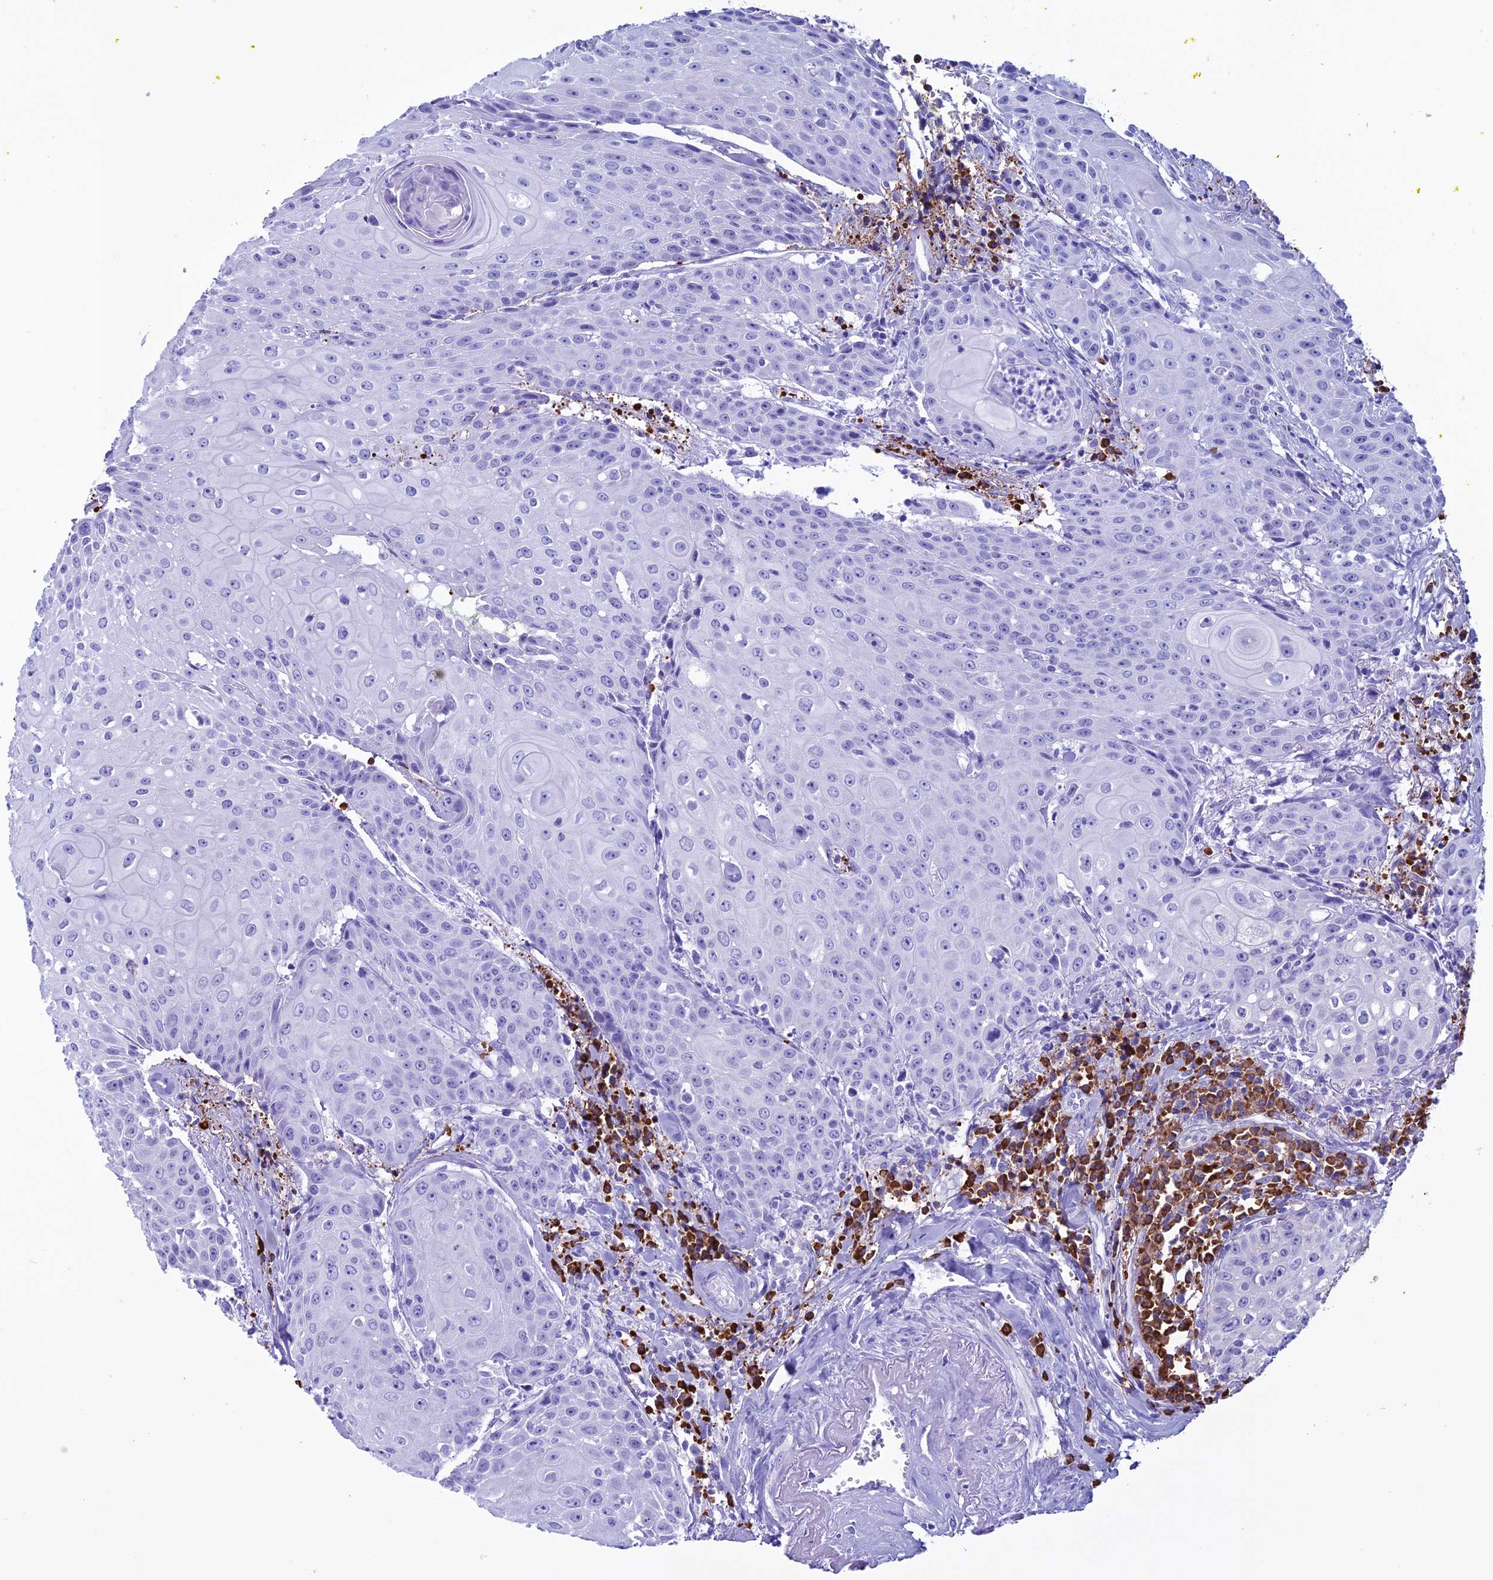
{"staining": {"intensity": "negative", "quantity": "none", "location": "none"}, "tissue": "head and neck cancer", "cell_type": "Tumor cells", "image_type": "cancer", "snomed": [{"axis": "morphology", "description": "Squamous cell carcinoma, NOS"}, {"axis": "topography", "description": "Oral tissue"}, {"axis": "topography", "description": "Head-Neck"}], "caption": "Tumor cells are negative for protein expression in human head and neck cancer (squamous cell carcinoma). Brightfield microscopy of immunohistochemistry stained with DAB (brown) and hematoxylin (blue), captured at high magnification.", "gene": "MZB1", "patient": {"sex": "female", "age": 82}}